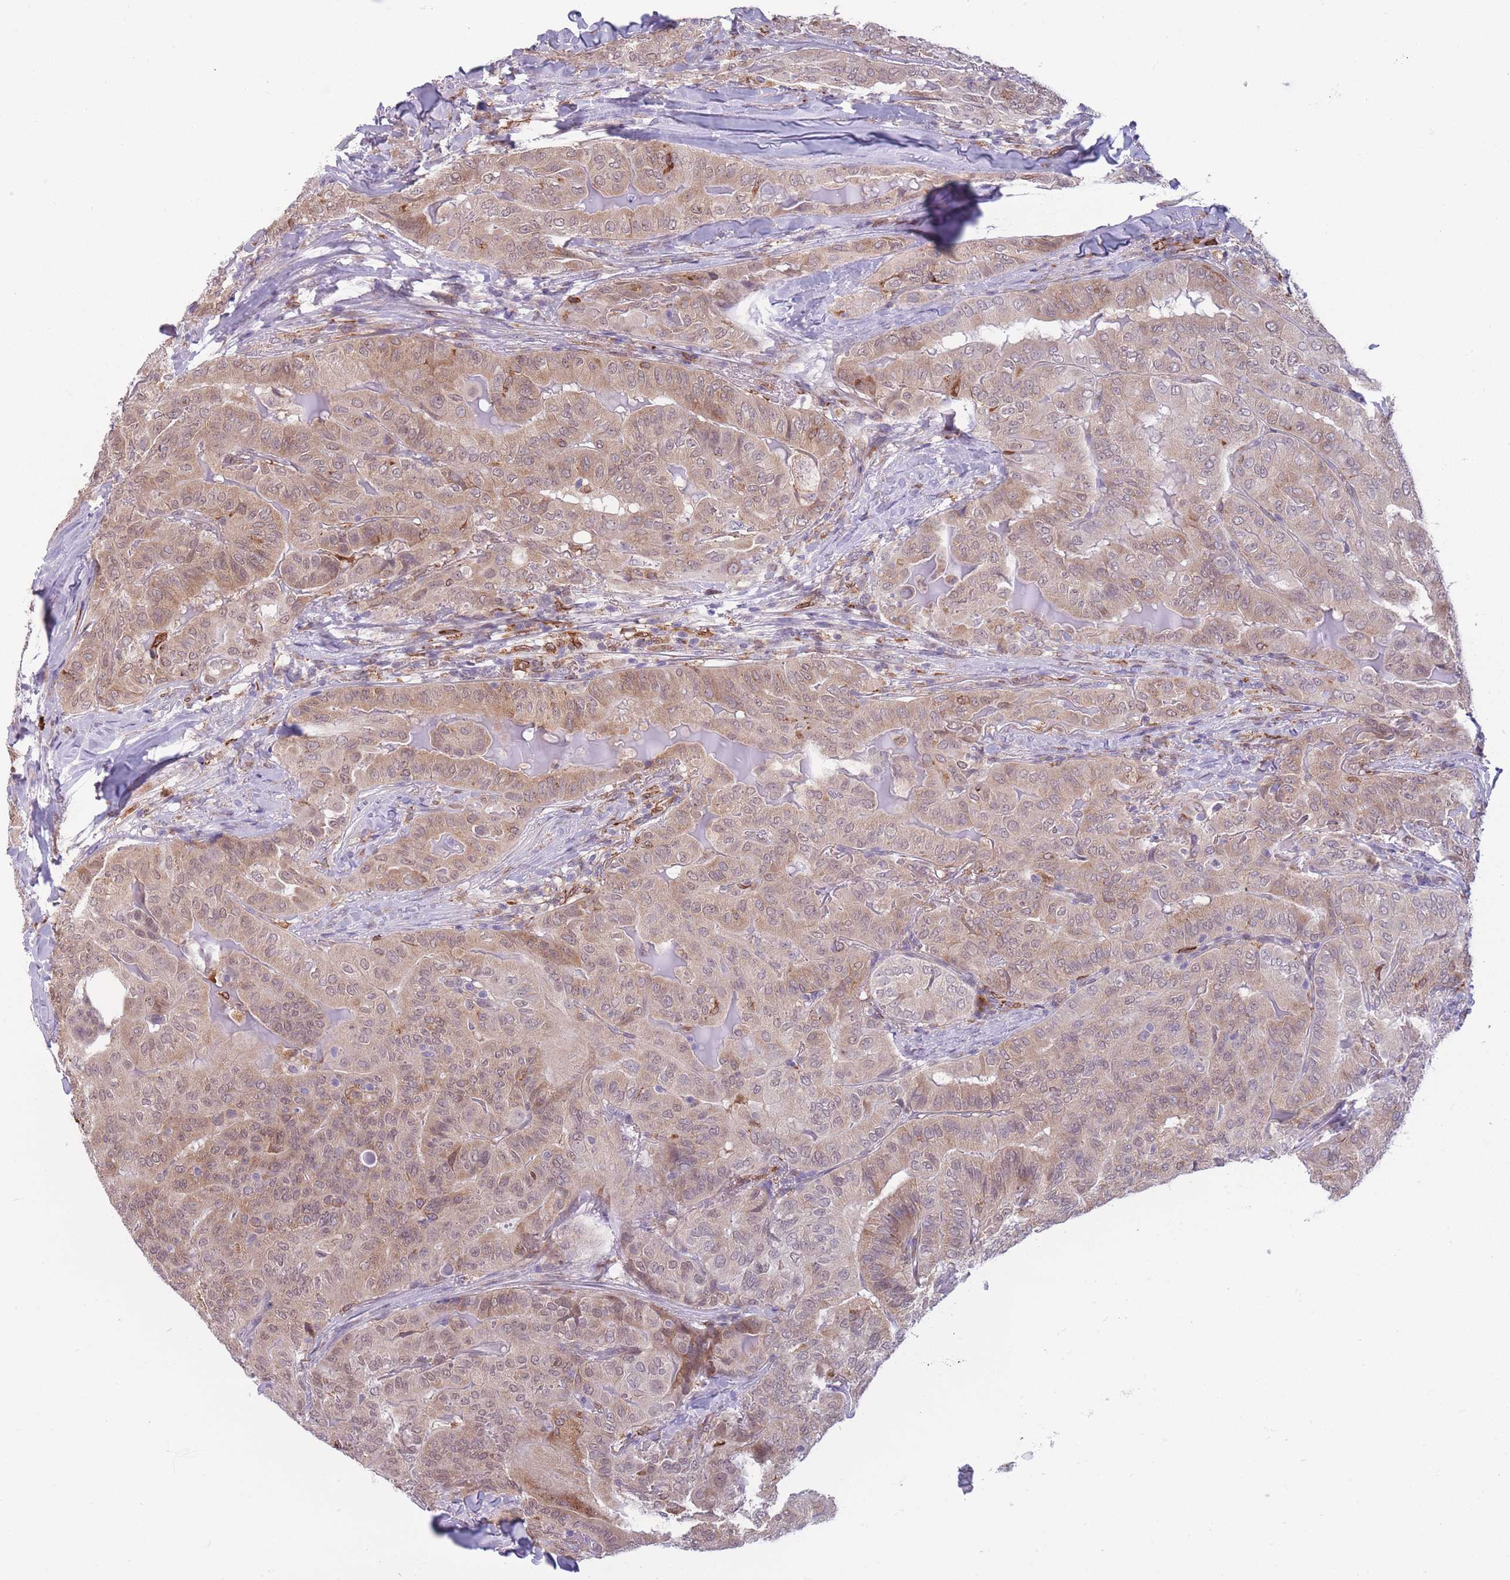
{"staining": {"intensity": "weak", "quantity": ">75%", "location": "cytoplasmic/membranous,nuclear"}, "tissue": "thyroid cancer", "cell_type": "Tumor cells", "image_type": "cancer", "snomed": [{"axis": "morphology", "description": "Papillary adenocarcinoma, NOS"}, {"axis": "topography", "description": "Thyroid gland"}], "caption": "Immunohistochemistry (IHC) of thyroid cancer shows low levels of weak cytoplasmic/membranous and nuclear positivity in about >75% of tumor cells.", "gene": "TMEM121", "patient": {"sex": "female", "age": 68}}